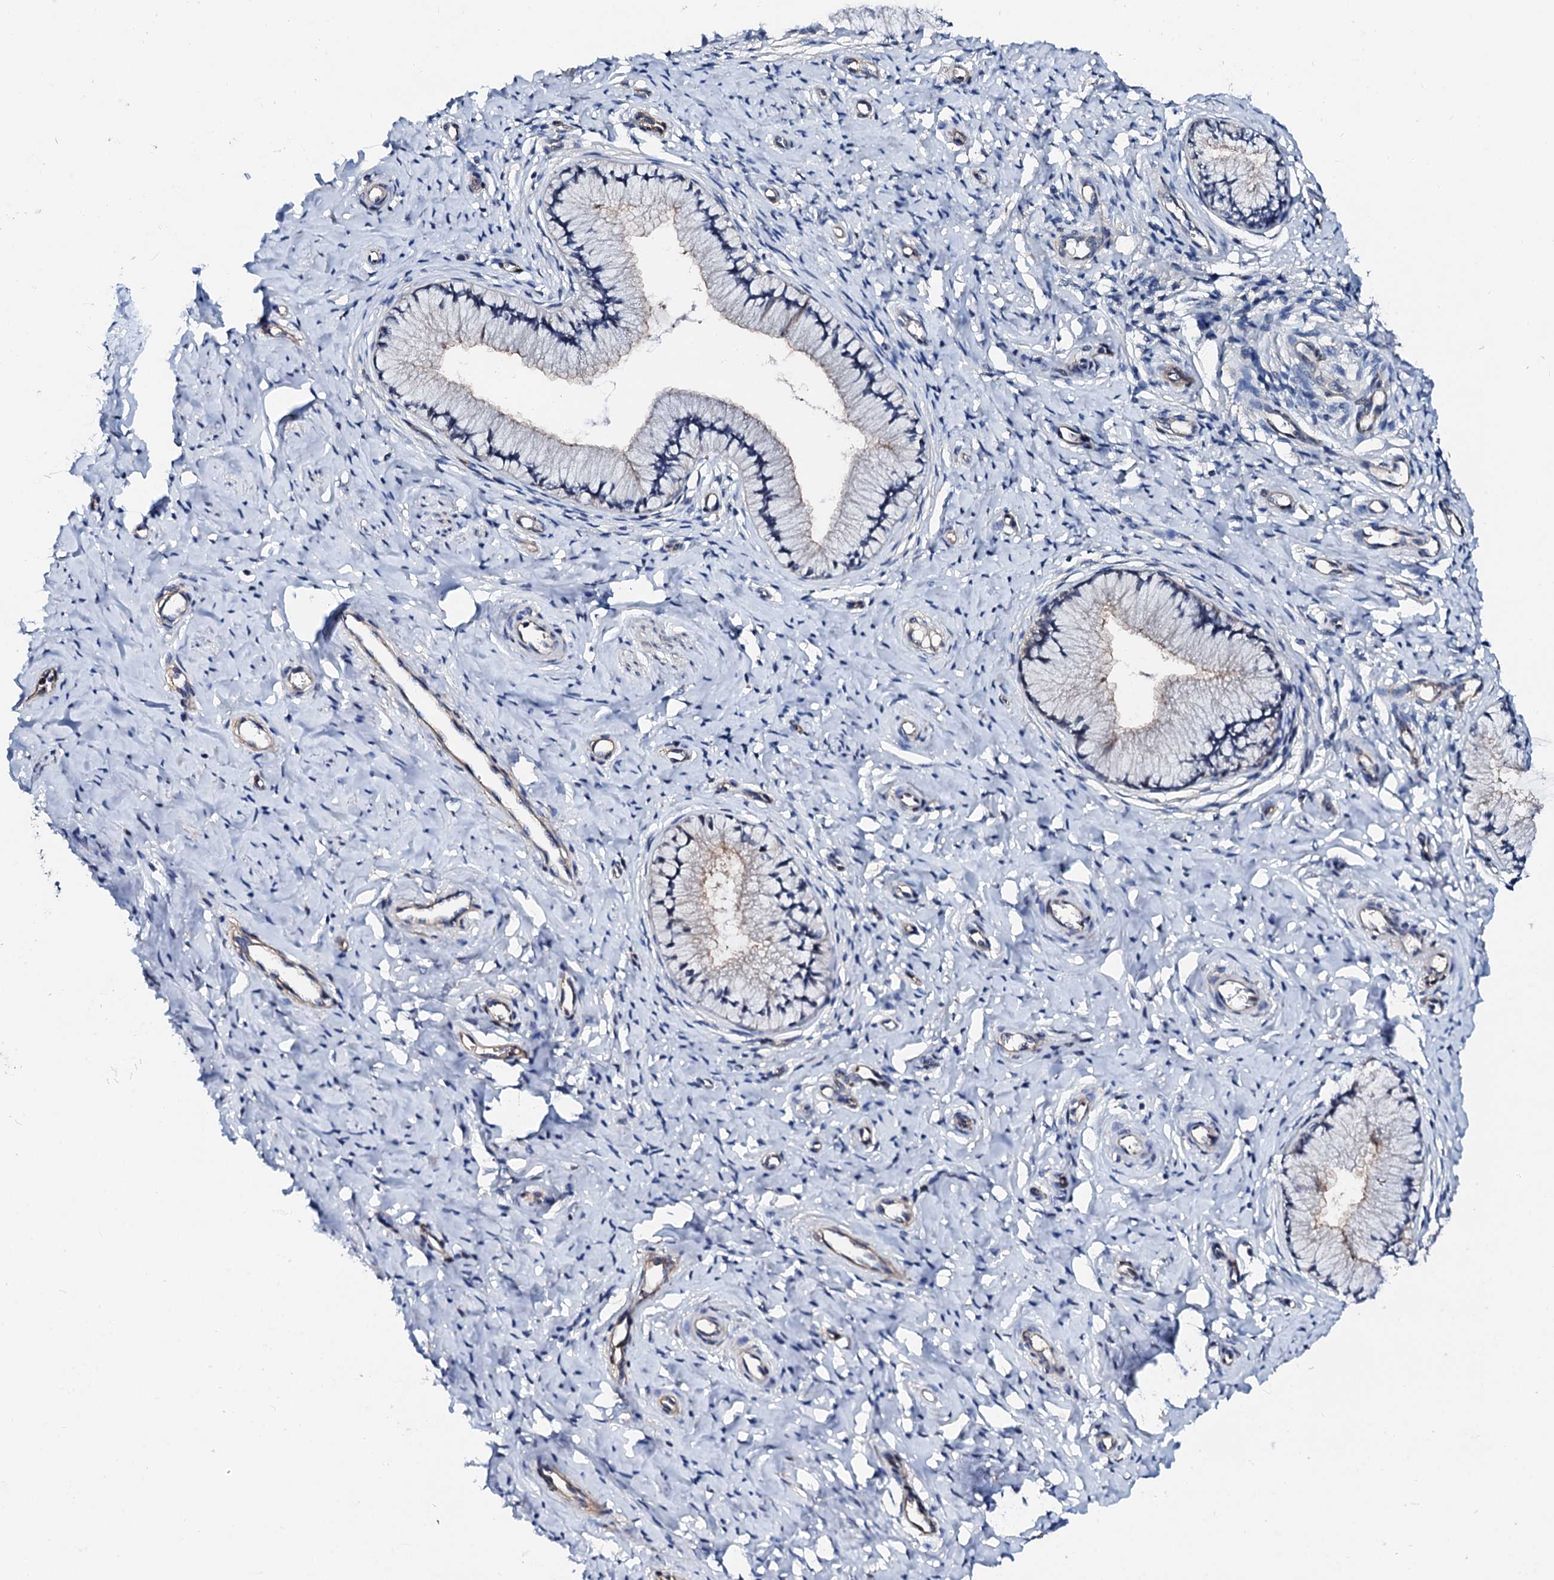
{"staining": {"intensity": "negative", "quantity": "none", "location": "none"}, "tissue": "cervix", "cell_type": "Glandular cells", "image_type": "normal", "snomed": [{"axis": "morphology", "description": "Normal tissue, NOS"}, {"axis": "topography", "description": "Cervix"}], "caption": "Cervix stained for a protein using IHC exhibits no positivity glandular cells.", "gene": "CSN2", "patient": {"sex": "female", "age": 36}}